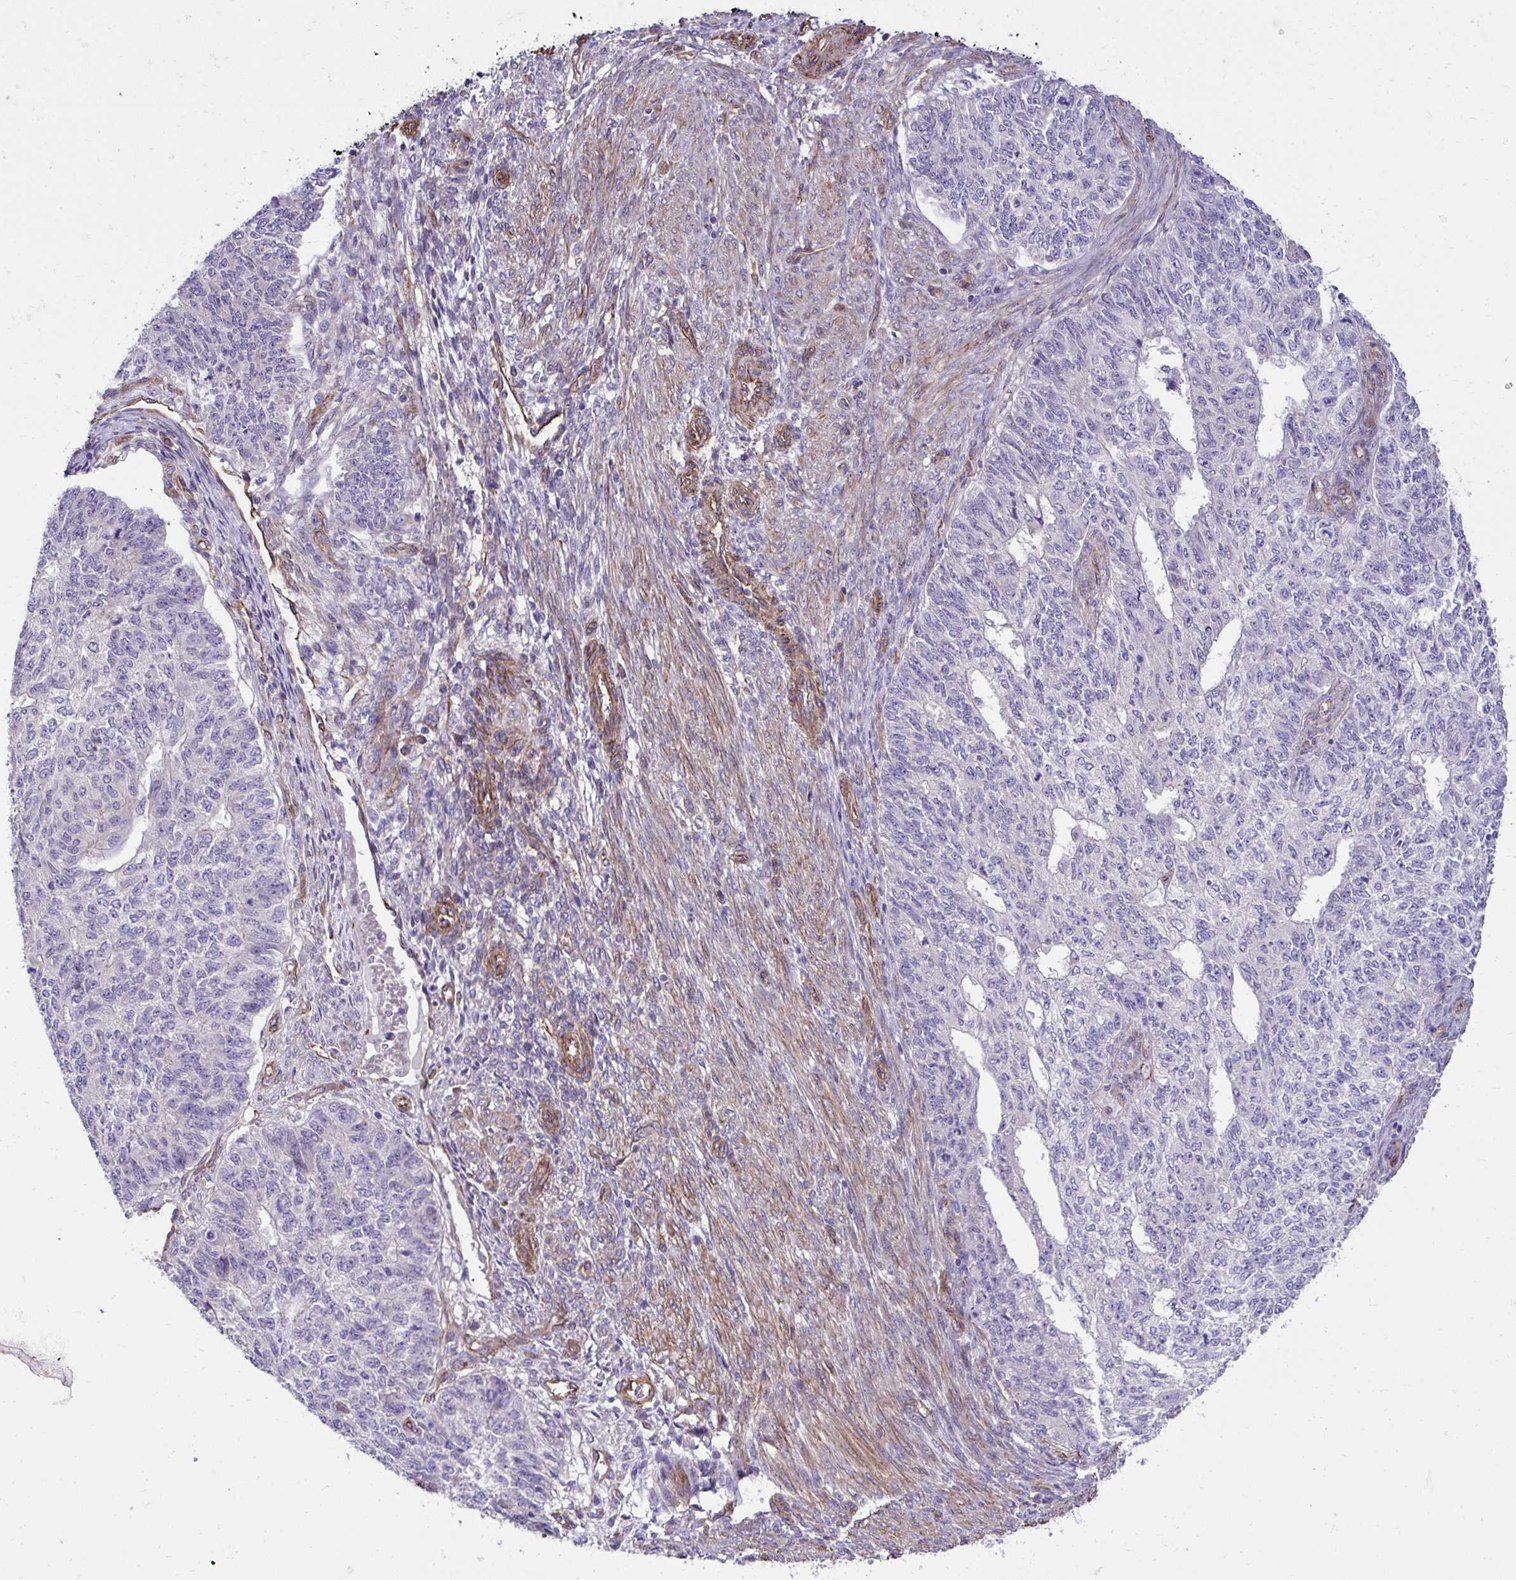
{"staining": {"intensity": "negative", "quantity": "none", "location": "none"}, "tissue": "endometrial cancer", "cell_type": "Tumor cells", "image_type": "cancer", "snomed": [{"axis": "morphology", "description": "Adenocarcinoma, NOS"}, {"axis": "topography", "description": "Endometrium"}], "caption": "Immunohistochemistry of endometrial cancer displays no staining in tumor cells.", "gene": "TRIM52", "patient": {"sex": "female", "age": 32}}